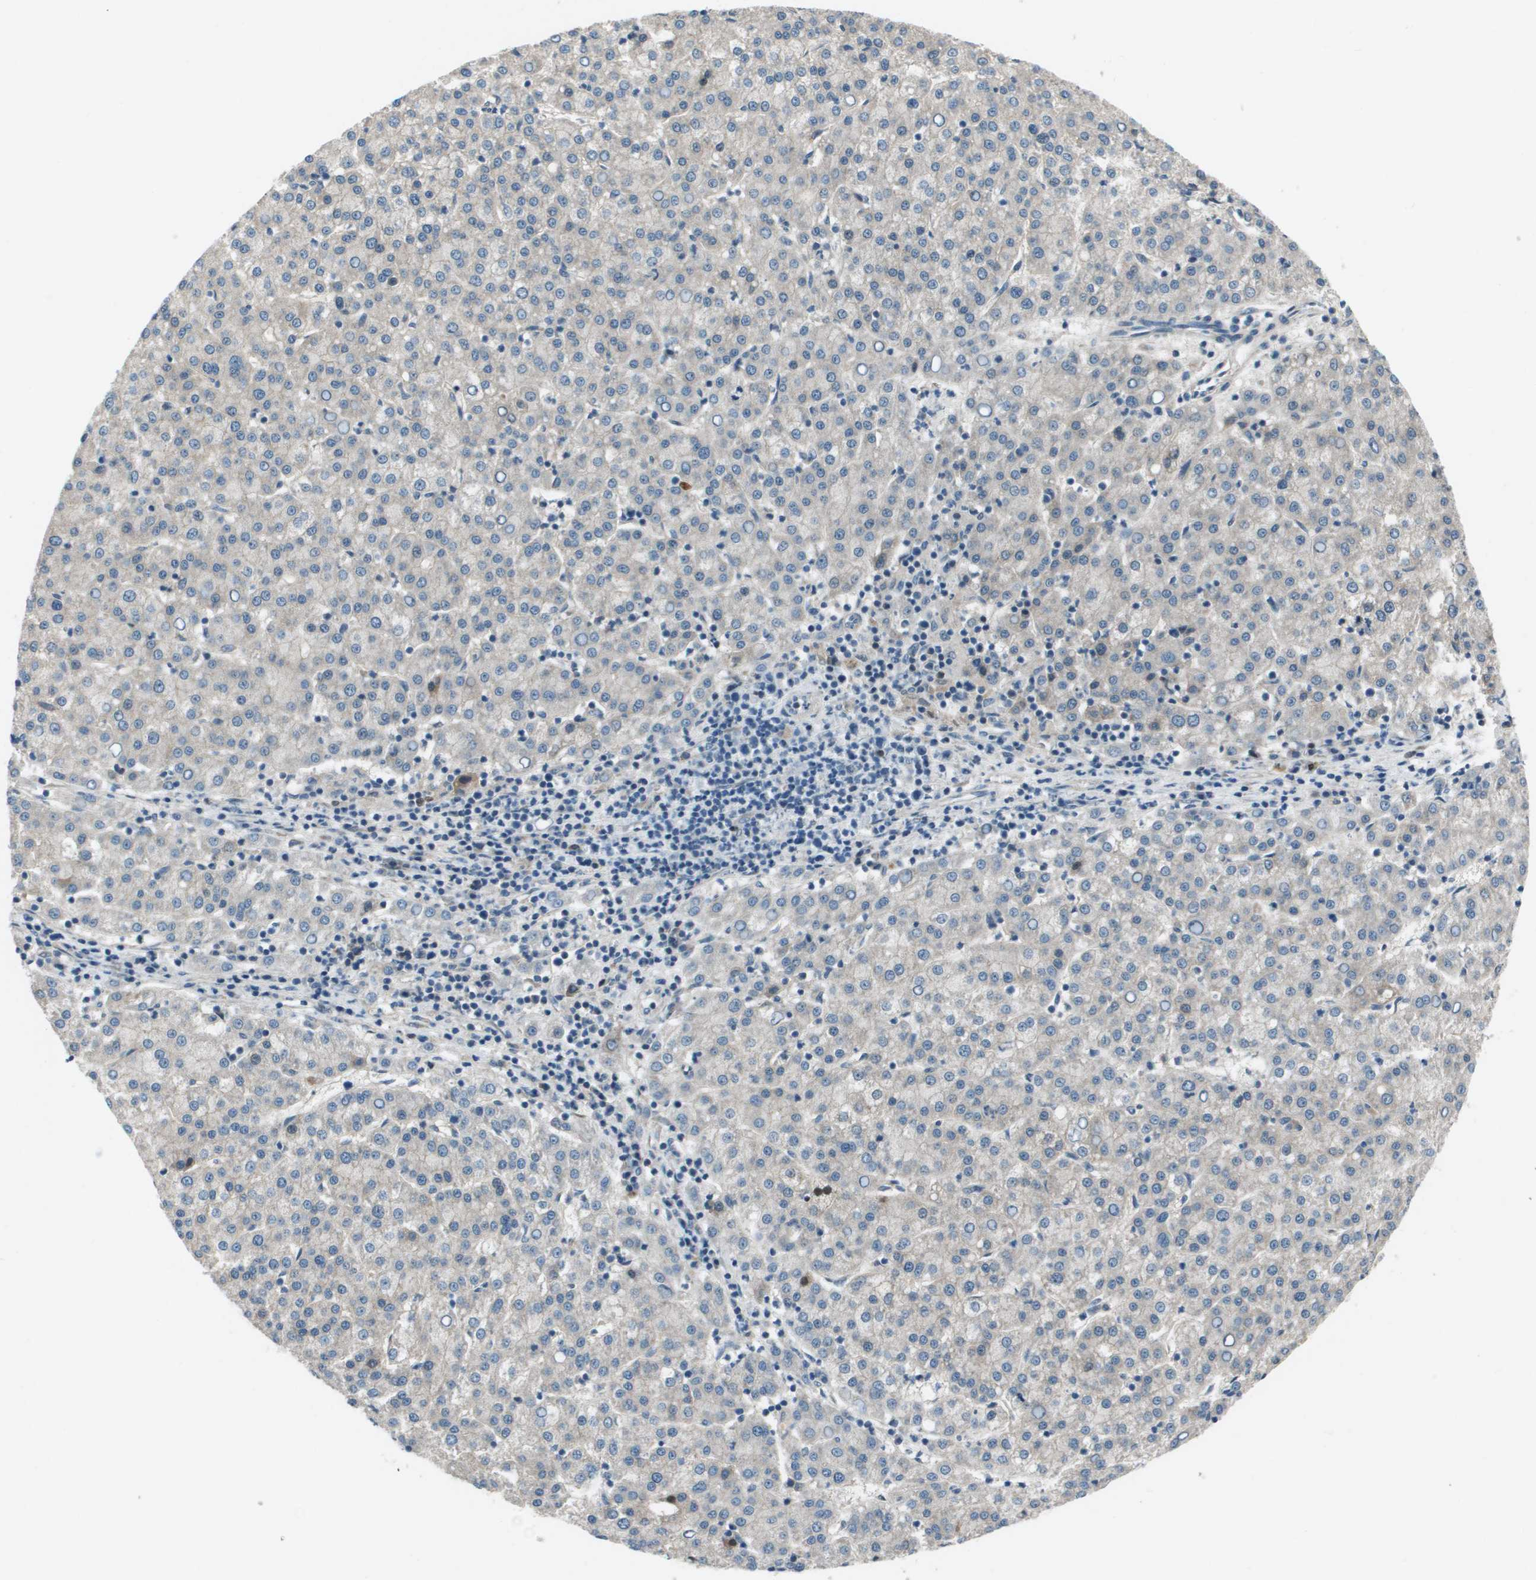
{"staining": {"intensity": "negative", "quantity": "none", "location": "none"}, "tissue": "liver cancer", "cell_type": "Tumor cells", "image_type": "cancer", "snomed": [{"axis": "morphology", "description": "Carcinoma, Hepatocellular, NOS"}, {"axis": "topography", "description": "Liver"}], "caption": "The image reveals no significant positivity in tumor cells of liver cancer (hepatocellular carcinoma). (IHC, brightfield microscopy, high magnification).", "gene": "PCOLCE", "patient": {"sex": "female", "age": 58}}